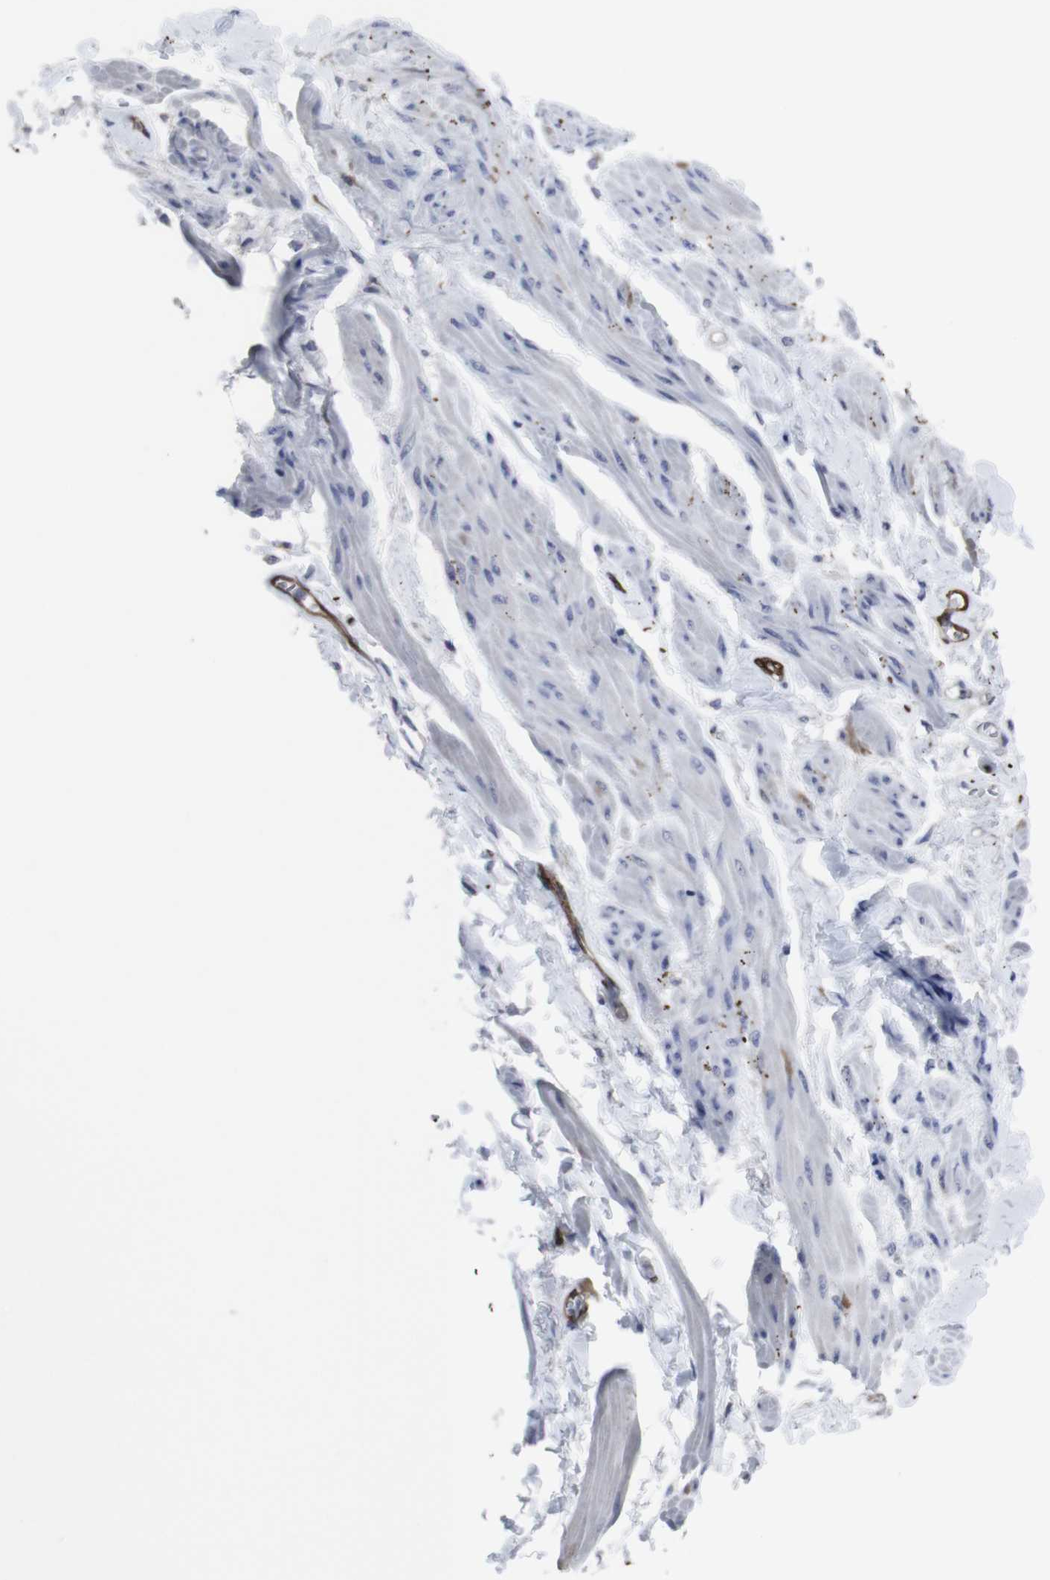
{"staining": {"intensity": "strong", "quantity": ">75%", "location": "cytoplasmic/membranous,nuclear"}, "tissue": "urinary bladder", "cell_type": "Urothelial cells", "image_type": "normal", "snomed": [{"axis": "morphology", "description": "Normal tissue, NOS"}, {"axis": "topography", "description": "Urinary bladder"}], "caption": "High-power microscopy captured an IHC image of benign urinary bladder, revealing strong cytoplasmic/membranous,nuclear positivity in about >75% of urothelial cells. (Brightfield microscopy of DAB IHC at high magnification).", "gene": "SNCG", "patient": {"sex": "female", "age": 79}}